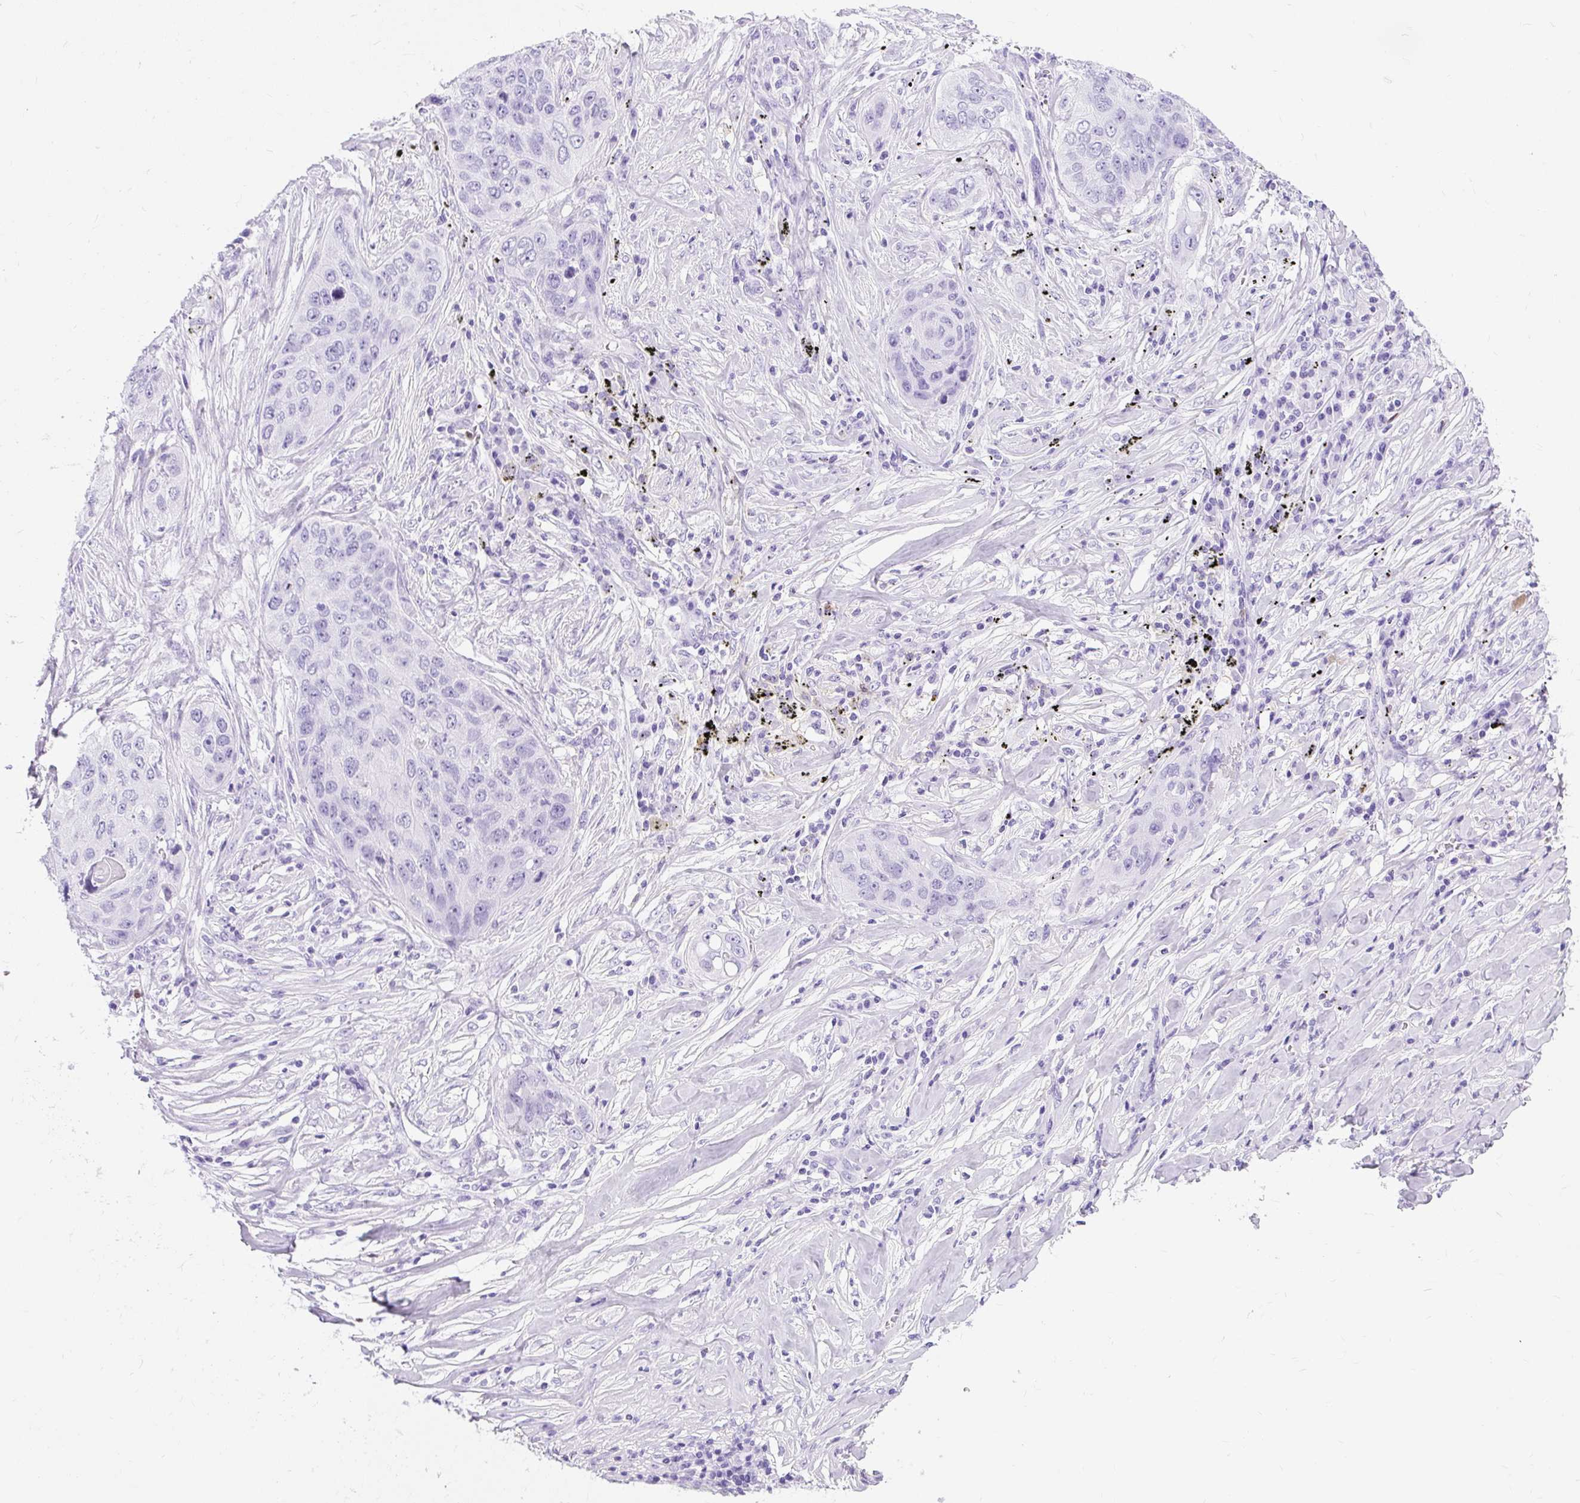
{"staining": {"intensity": "negative", "quantity": "none", "location": "none"}, "tissue": "lung cancer", "cell_type": "Tumor cells", "image_type": "cancer", "snomed": [{"axis": "morphology", "description": "Squamous cell carcinoma, NOS"}, {"axis": "topography", "description": "Lung"}], "caption": "The immunohistochemistry image has no significant expression in tumor cells of lung cancer tissue. Brightfield microscopy of immunohistochemistry stained with DAB (brown) and hematoxylin (blue), captured at high magnification.", "gene": "PVALB", "patient": {"sex": "female", "age": 63}}